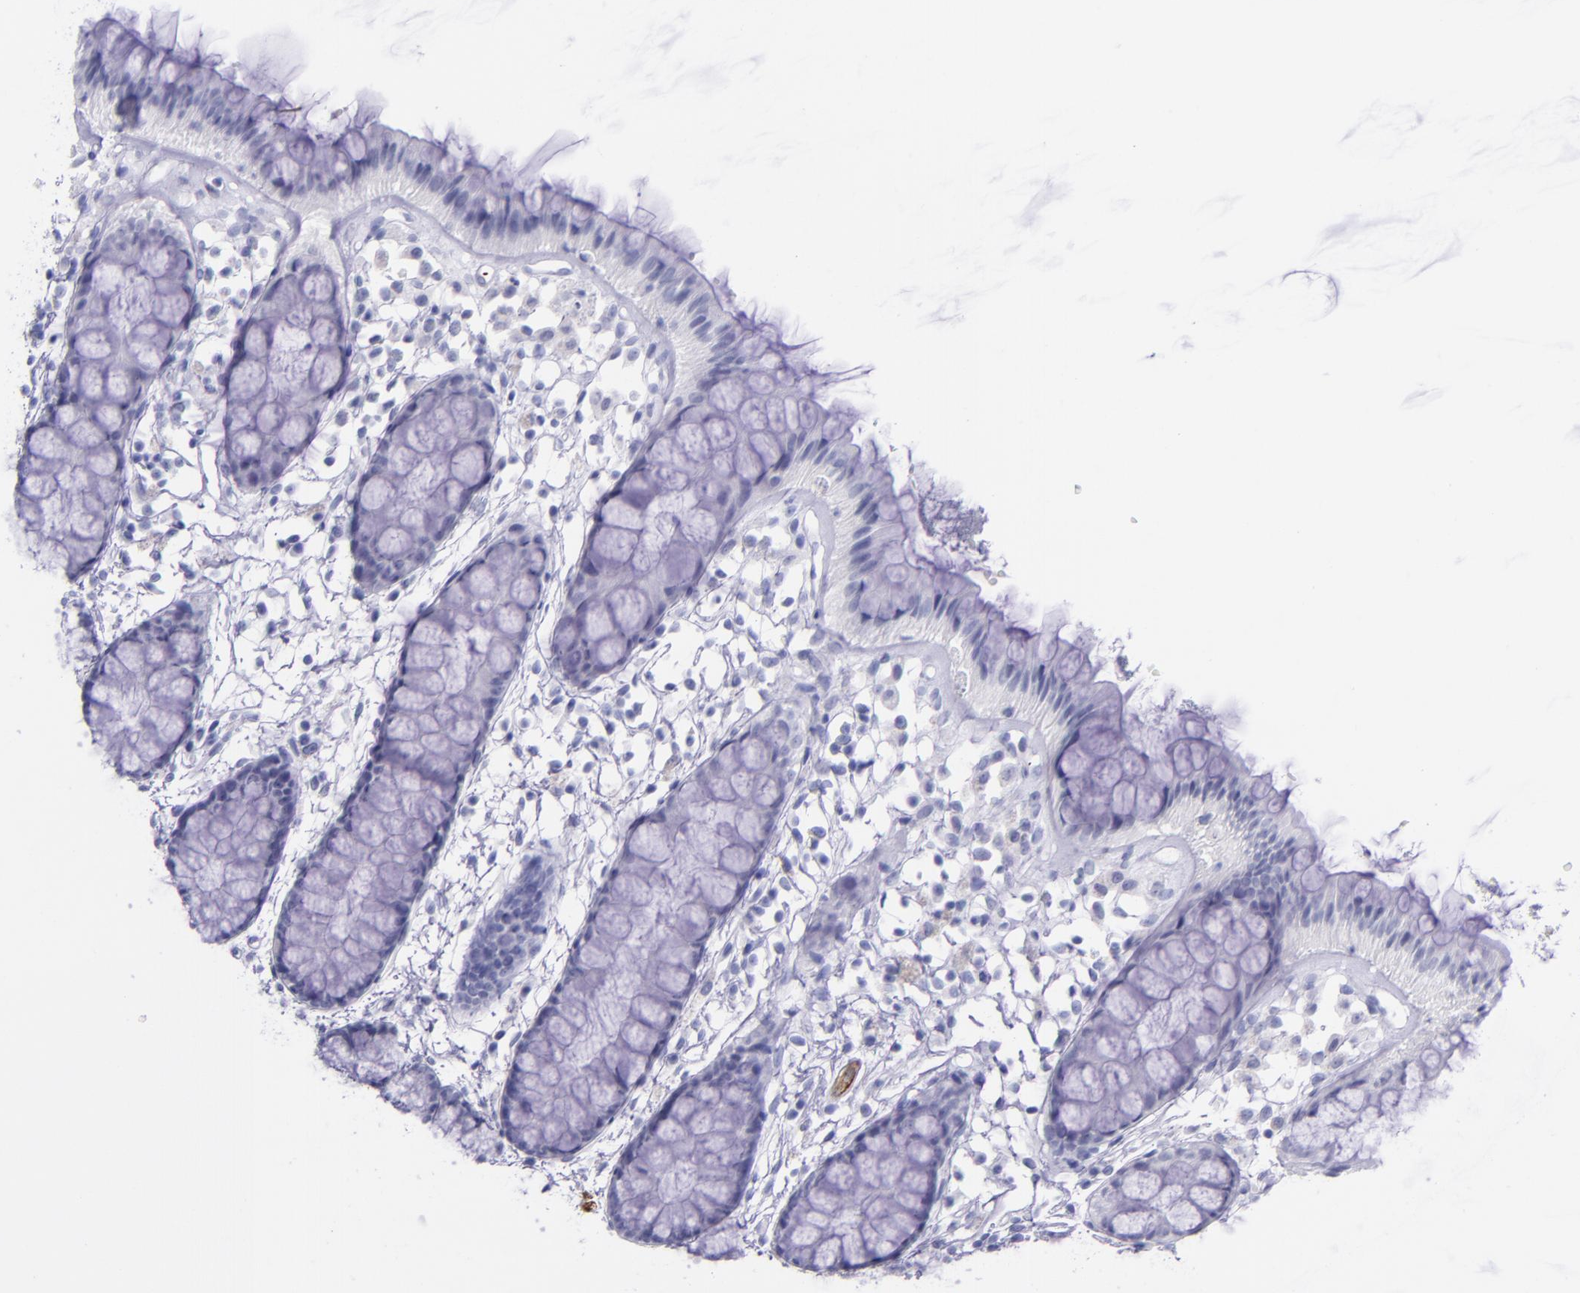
{"staining": {"intensity": "negative", "quantity": "none", "location": "none"}, "tissue": "rectum", "cell_type": "Glandular cells", "image_type": "normal", "snomed": [{"axis": "morphology", "description": "Normal tissue, NOS"}, {"axis": "topography", "description": "Rectum"}], "caption": "High magnification brightfield microscopy of benign rectum stained with DAB (3,3'-diaminobenzidine) (brown) and counterstained with hematoxylin (blue): glandular cells show no significant staining. (Immunohistochemistry (ihc), brightfield microscopy, high magnification).", "gene": "SELE", "patient": {"sex": "female", "age": 66}}